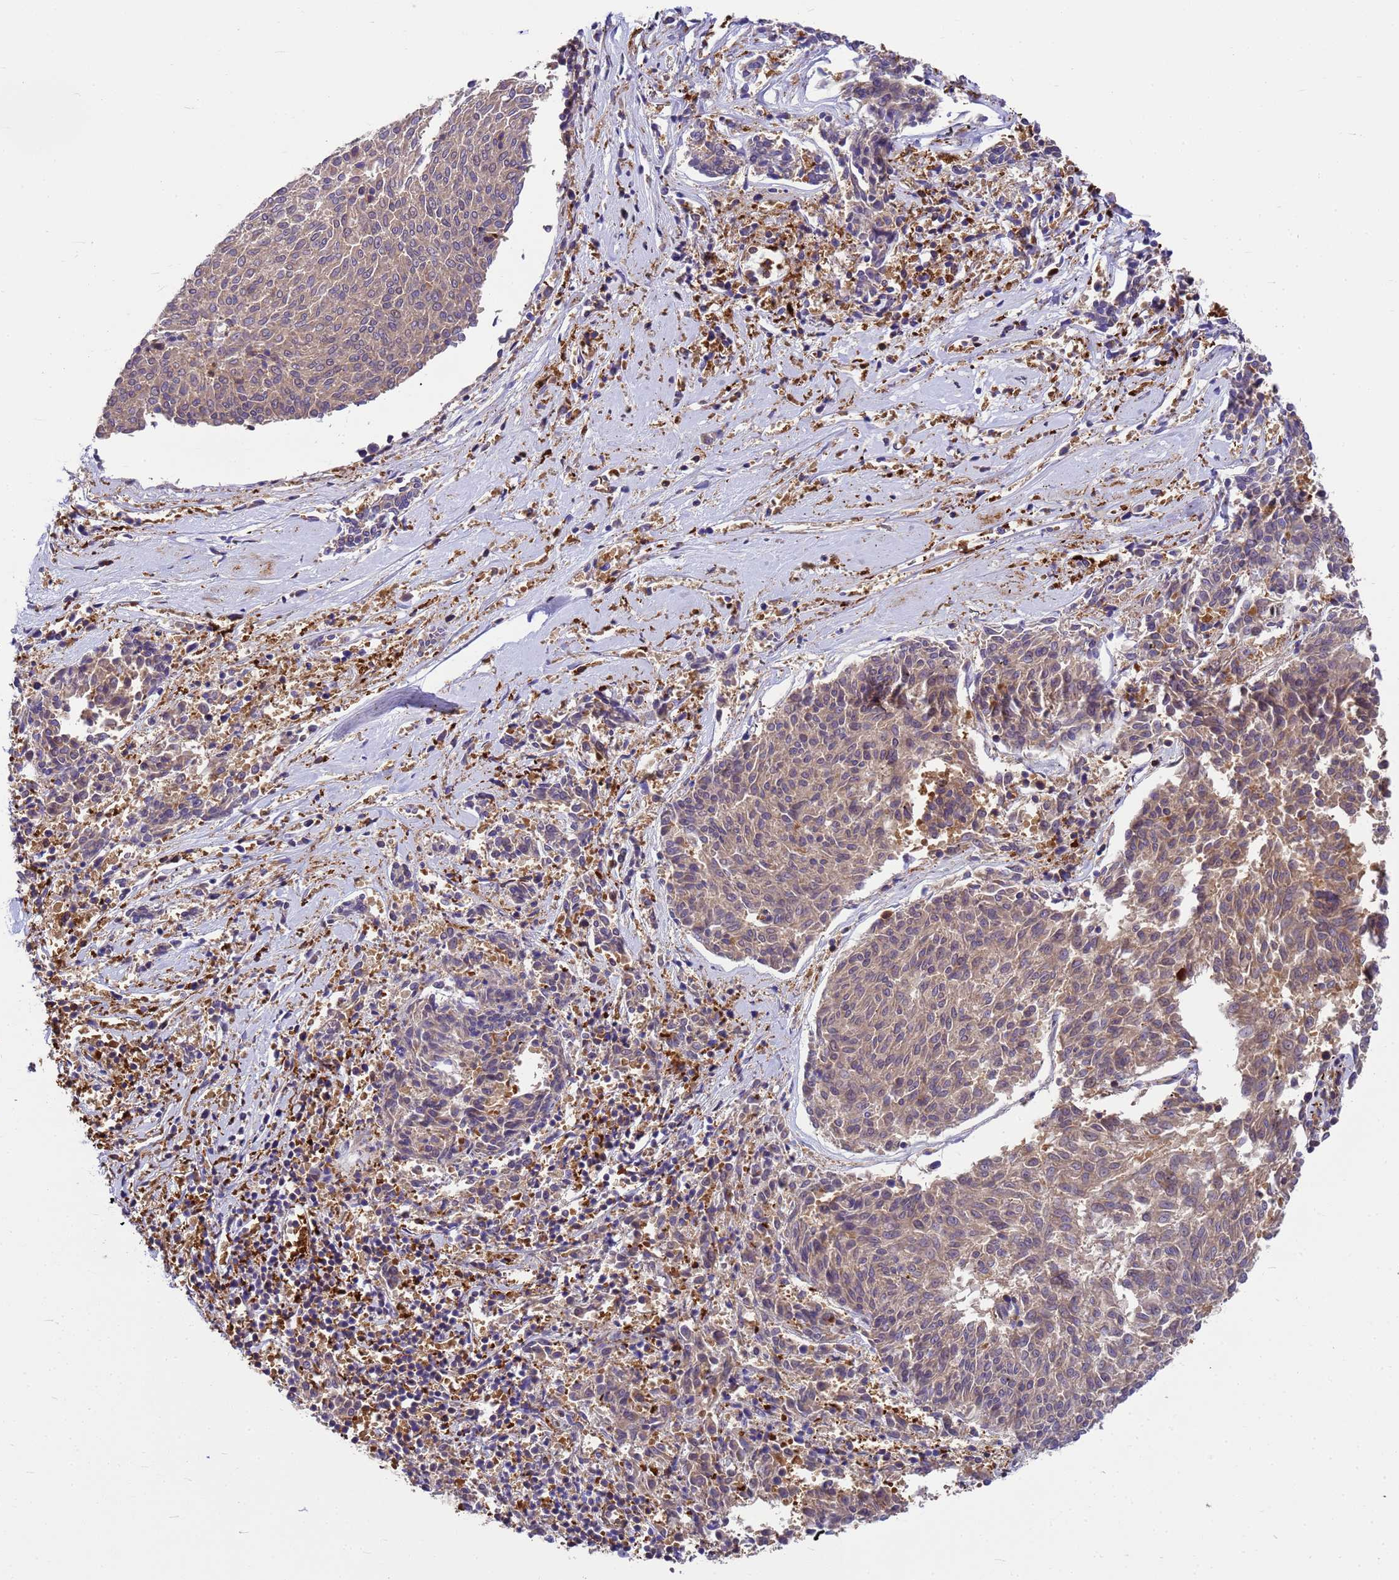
{"staining": {"intensity": "weak", "quantity": ">75%", "location": "cytoplasmic/membranous"}, "tissue": "melanoma", "cell_type": "Tumor cells", "image_type": "cancer", "snomed": [{"axis": "morphology", "description": "Malignant melanoma, NOS"}, {"axis": "topography", "description": "Skin"}], "caption": "Malignant melanoma stained with a protein marker reveals weak staining in tumor cells.", "gene": "ZNF235", "patient": {"sex": "female", "age": 72}}